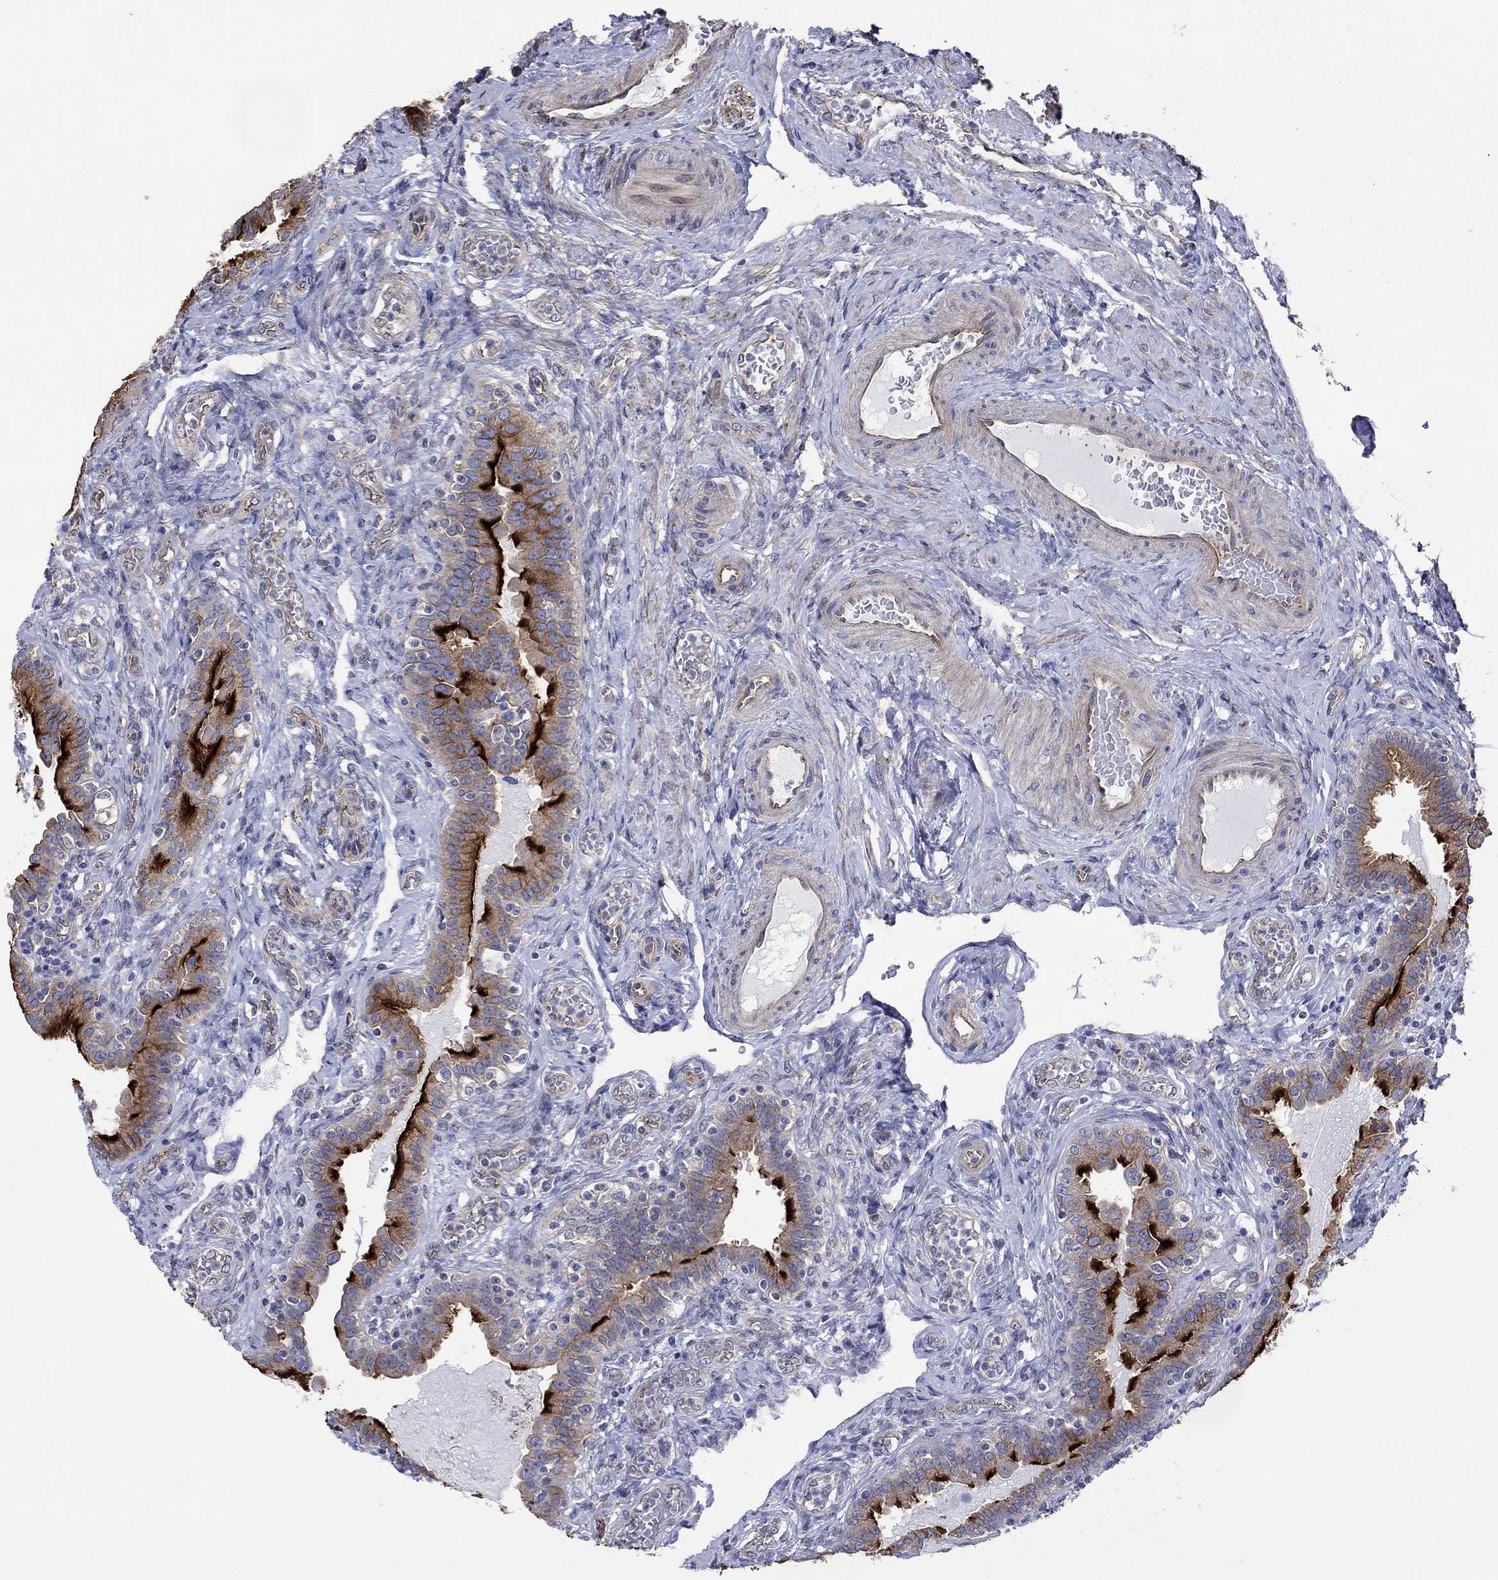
{"staining": {"intensity": "strong", "quantity": "<25%", "location": "cytoplasmic/membranous"}, "tissue": "fallopian tube", "cell_type": "Glandular cells", "image_type": "normal", "snomed": [{"axis": "morphology", "description": "Normal tissue, NOS"}, {"axis": "topography", "description": "Fallopian tube"}, {"axis": "topography", "description": "Ovary"}], "caption": "Glandular cells reveal medium levels of strong cytoplasmic/membranous expression in approximately <25% of cells in benign fallopian tube. The staining was performed using DAB (3,3'-diaminobenzidine), with brown indicating positive protein expression. Nuclei are stained blue with hematoxylin.", "gene": "TPRN", "patient": {"sex": "female", "age": 41}}